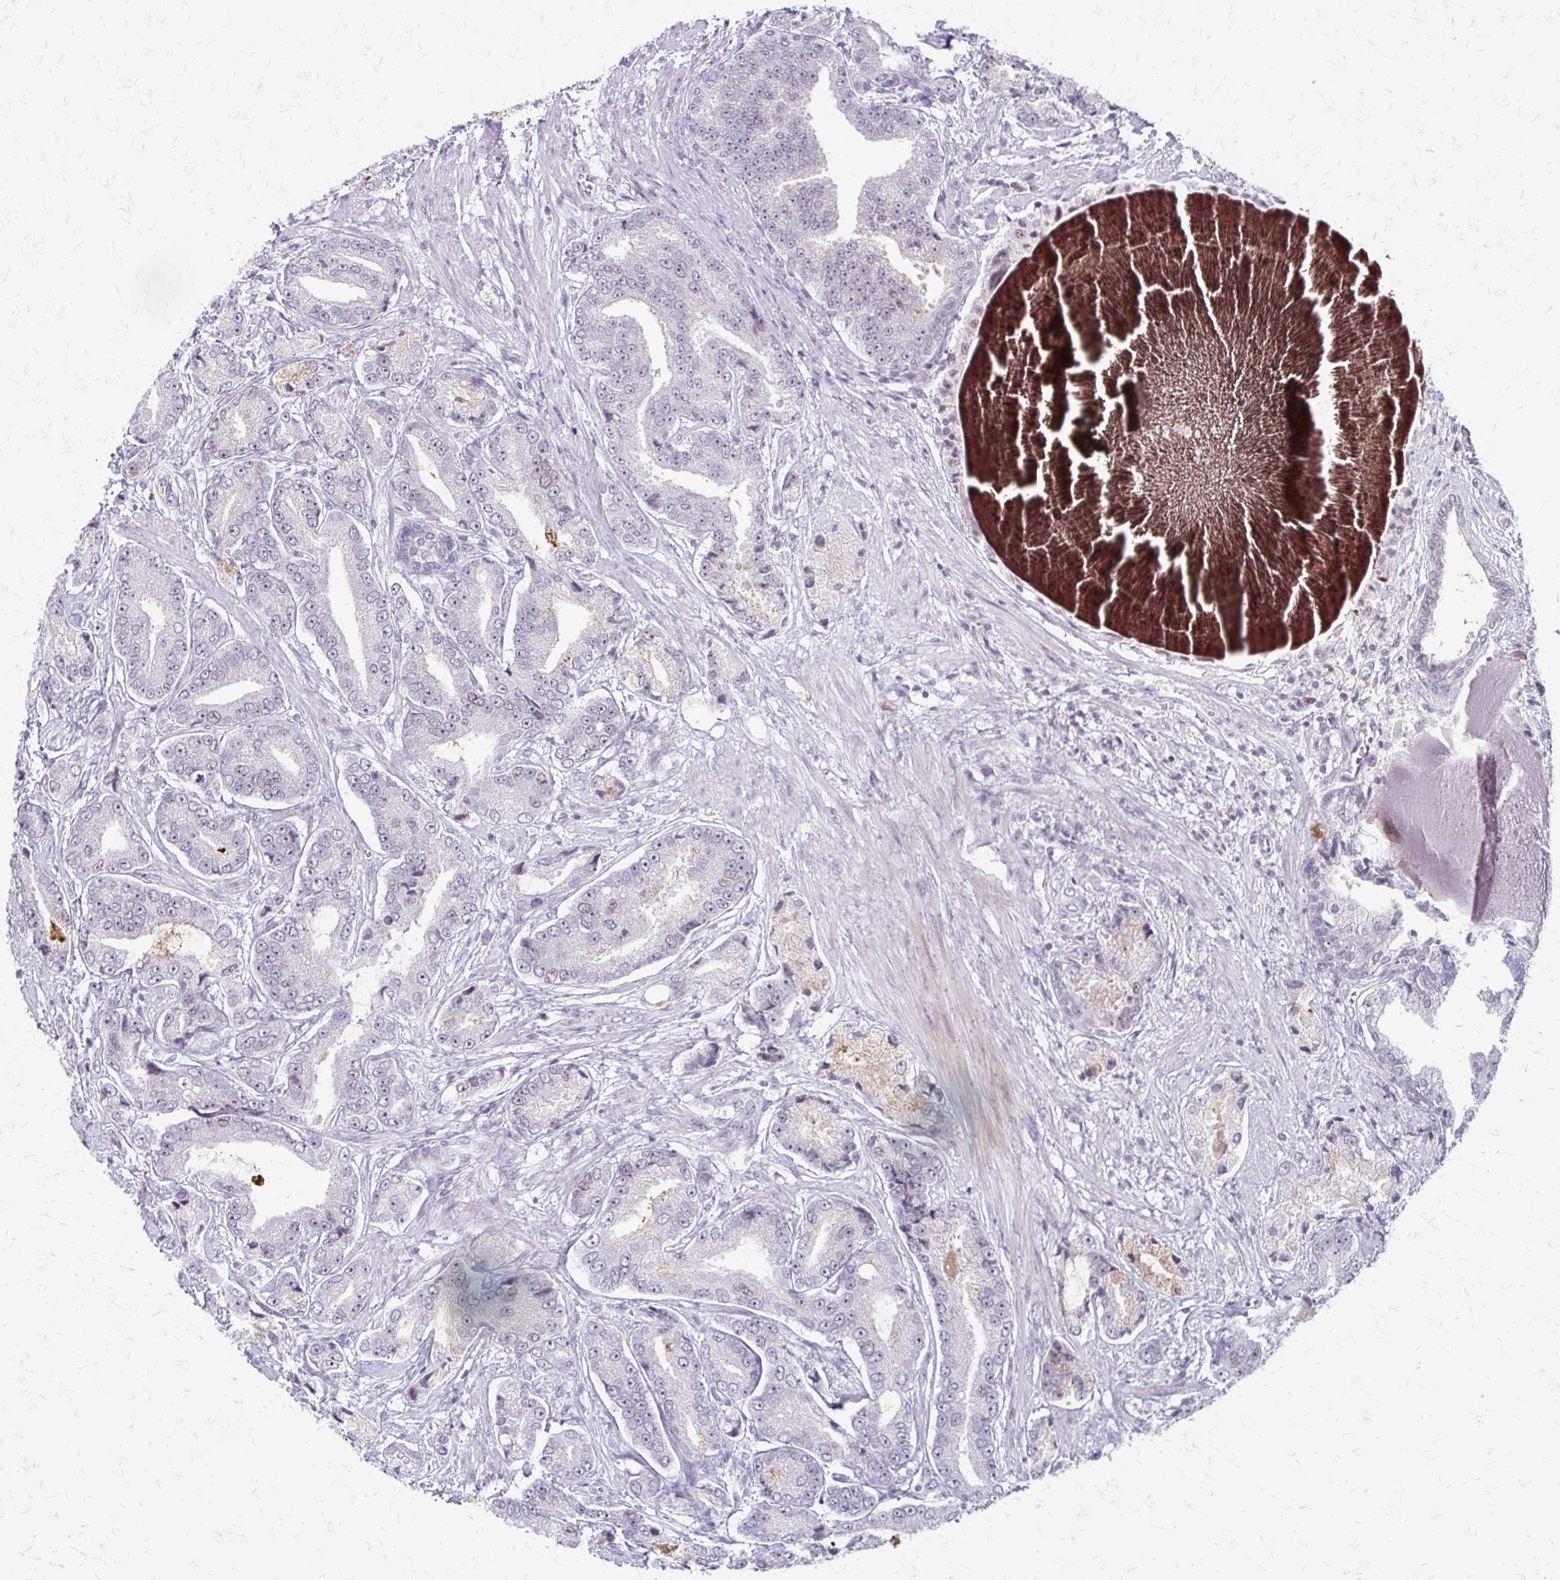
{"staining": {"intensity": "negative", "quantity": "none", "location": "none"}, "tissue": "prostate cancer", "cell_type": "Tumor cells", "image_type": "cancer", "snomed": [{"axis": "morphology", "description": "Adenocarcinoma, High grade"}, {"axis": "topography", "description": "Prostate and seminal vesicle, NOS"}], "caption": "This is a micrograph of immunohistochemistry (IHC) staining of high-grade adenocarcinoma (prostate), which shows no expression in tumor cells. (Immunohistochemistry (ihc), brightfield microscopy, high magnification).", "gene": "EED", "patient": {"sex": "male", "age": 61}}